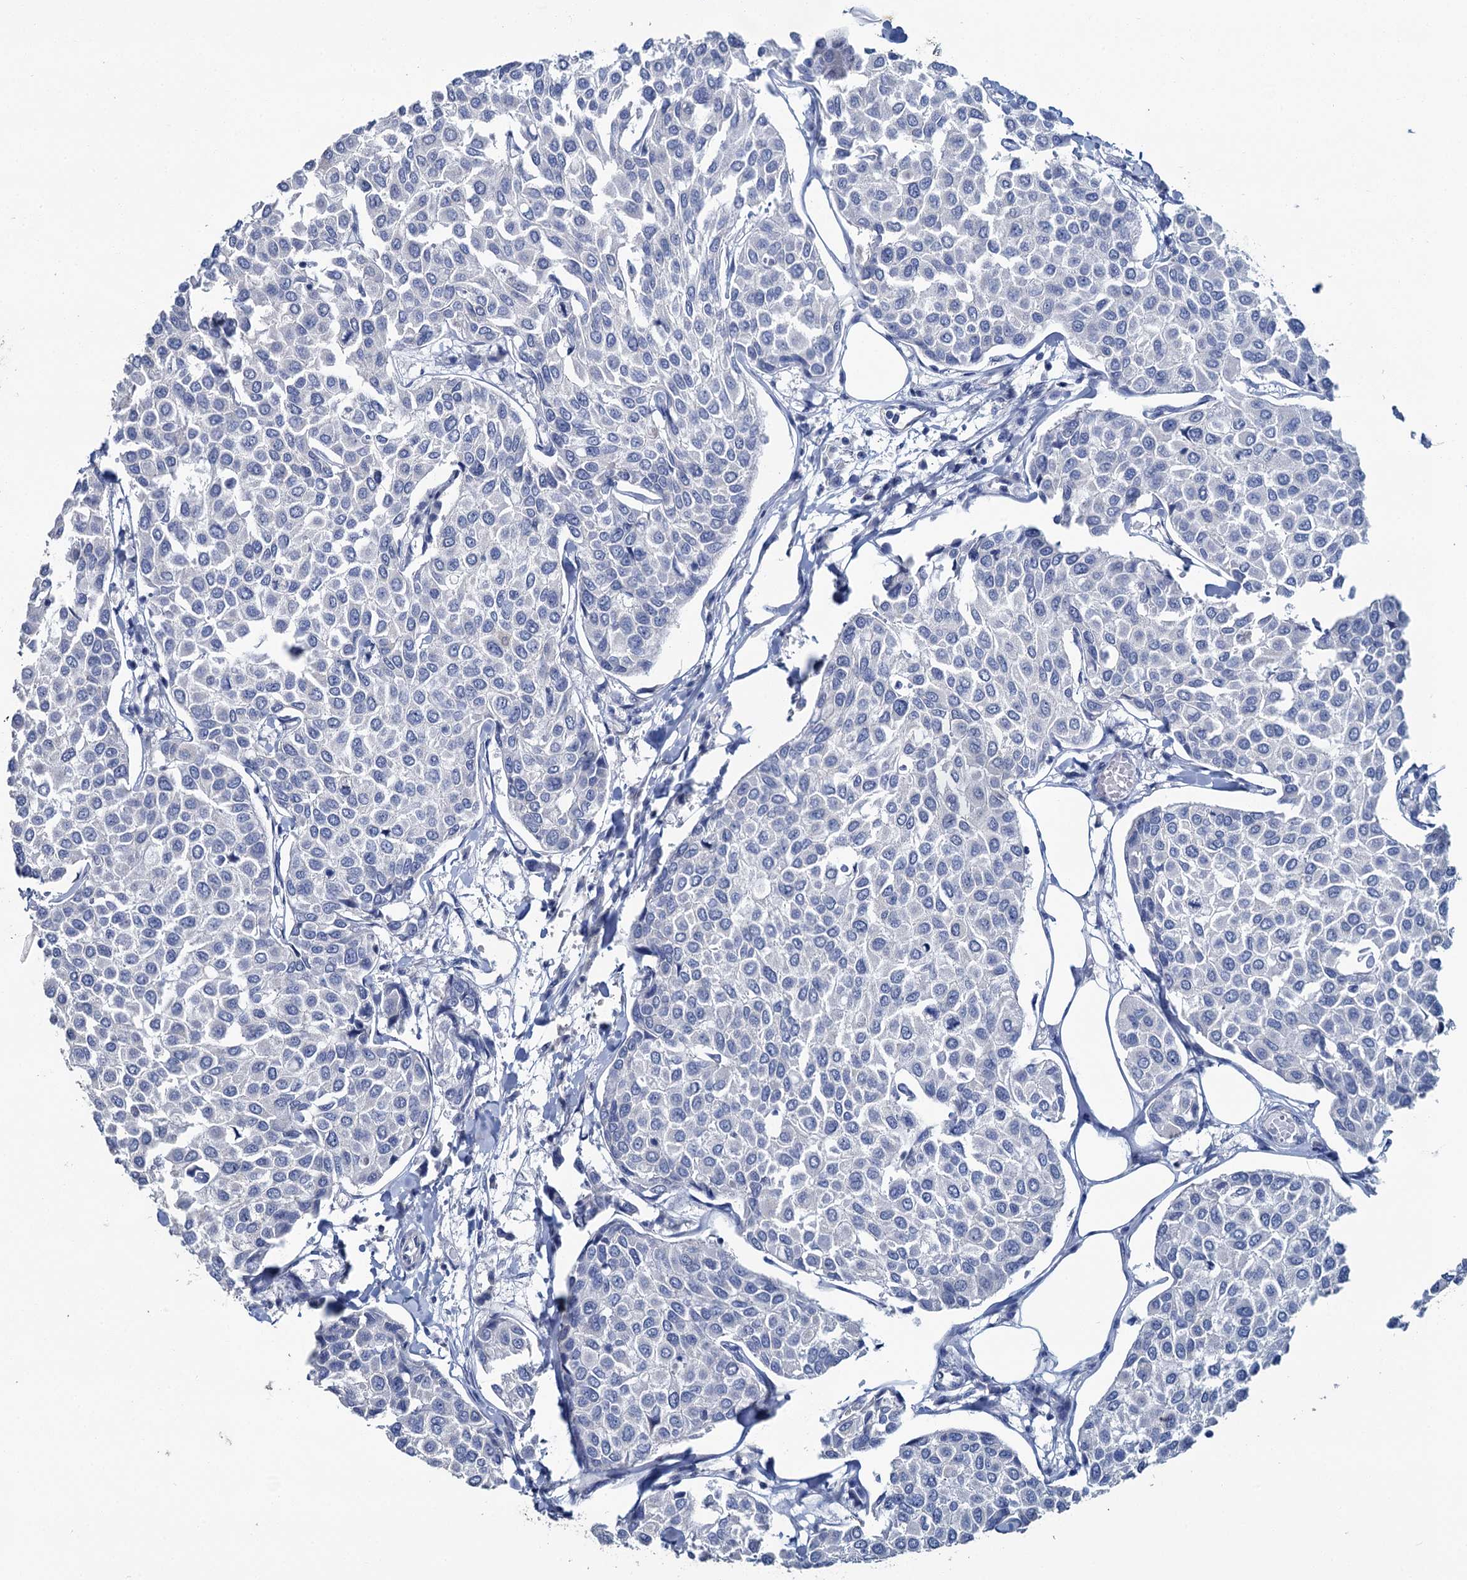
{"staining": {"intensity": "negative", "quantity": "none", "location": "none"}, "tissue": "breast cancer", "cell_type": "Tumor cells", "image_type": "cancer", "snomed": [{"axis": "morphology", "description": "Duct carcinoma"}, {"axis": "topography", "description": "Breast"}], "caption": "Image shows no protein staining in tumor cells of infiltrating ductal carcinoma (breast) tissue.", "gene": "SNCB", "patient": {"sex": "female", "age": 55}}